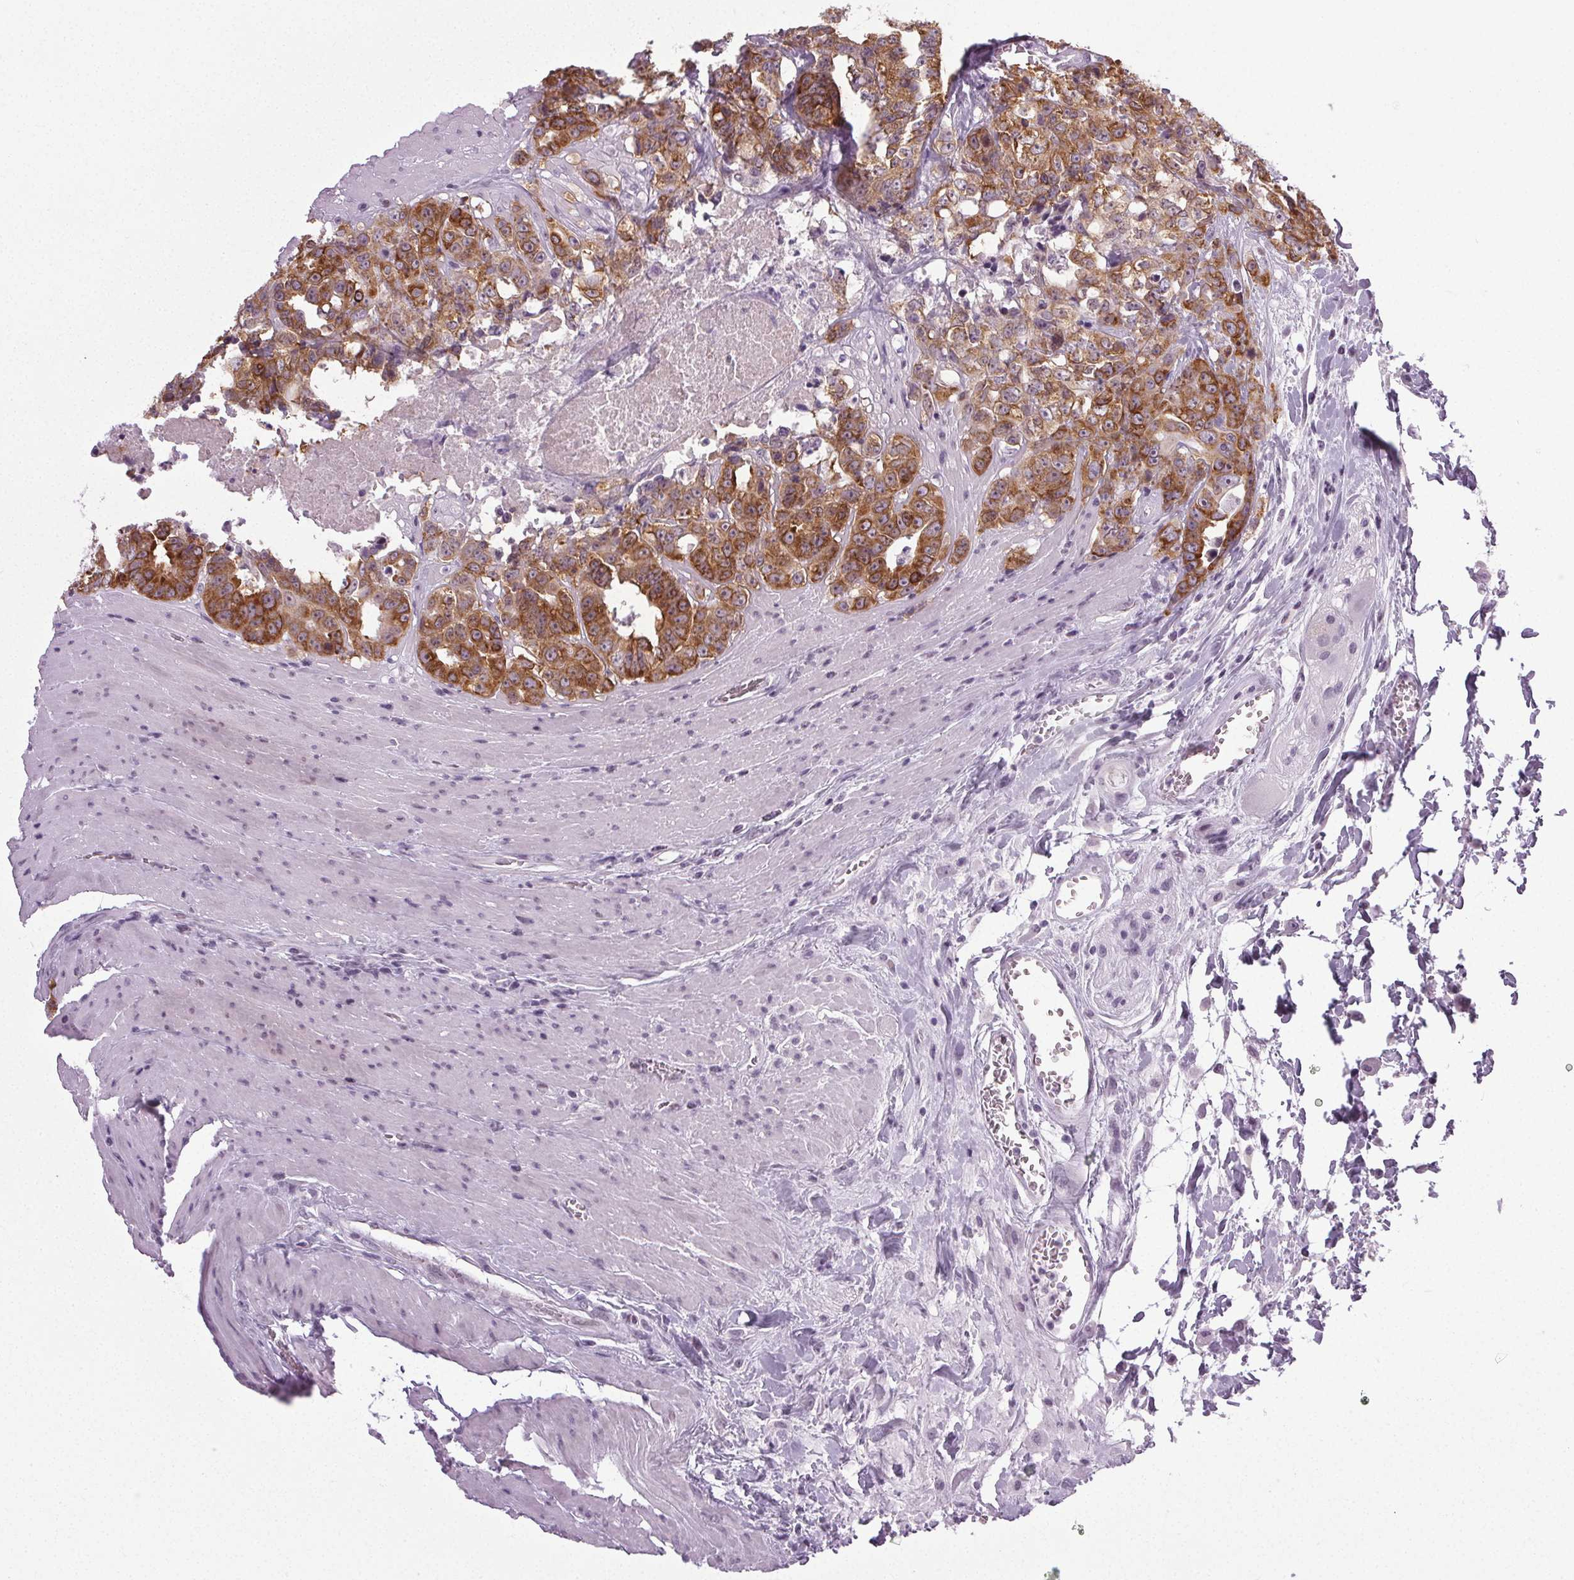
{"staining": {"intensity": "moderate", "quantity": ">75%", "location": "cytoplasmic/membranous"}, "tissue": "colorectal cancer", "cell_type": "Tumor cells", "image_type": "cancer", "snomed": [{"axis": "morphology", "description": "Adenocarcinoma, NOS"}, {"axis": "topography", "description": "Rectum"}], "caption": "A histopathology image of colorectal adenocarcinoma stained for a protein shows moderate cytoplasmic/membranous brown staining in tumor cells. (Stains: DAB in brown, nuclei in blue, Microscopy: brightfield microscopy at high magnification).", "gene": "IGF2BP1", "patient": {"sex": "female", "age": 62}}